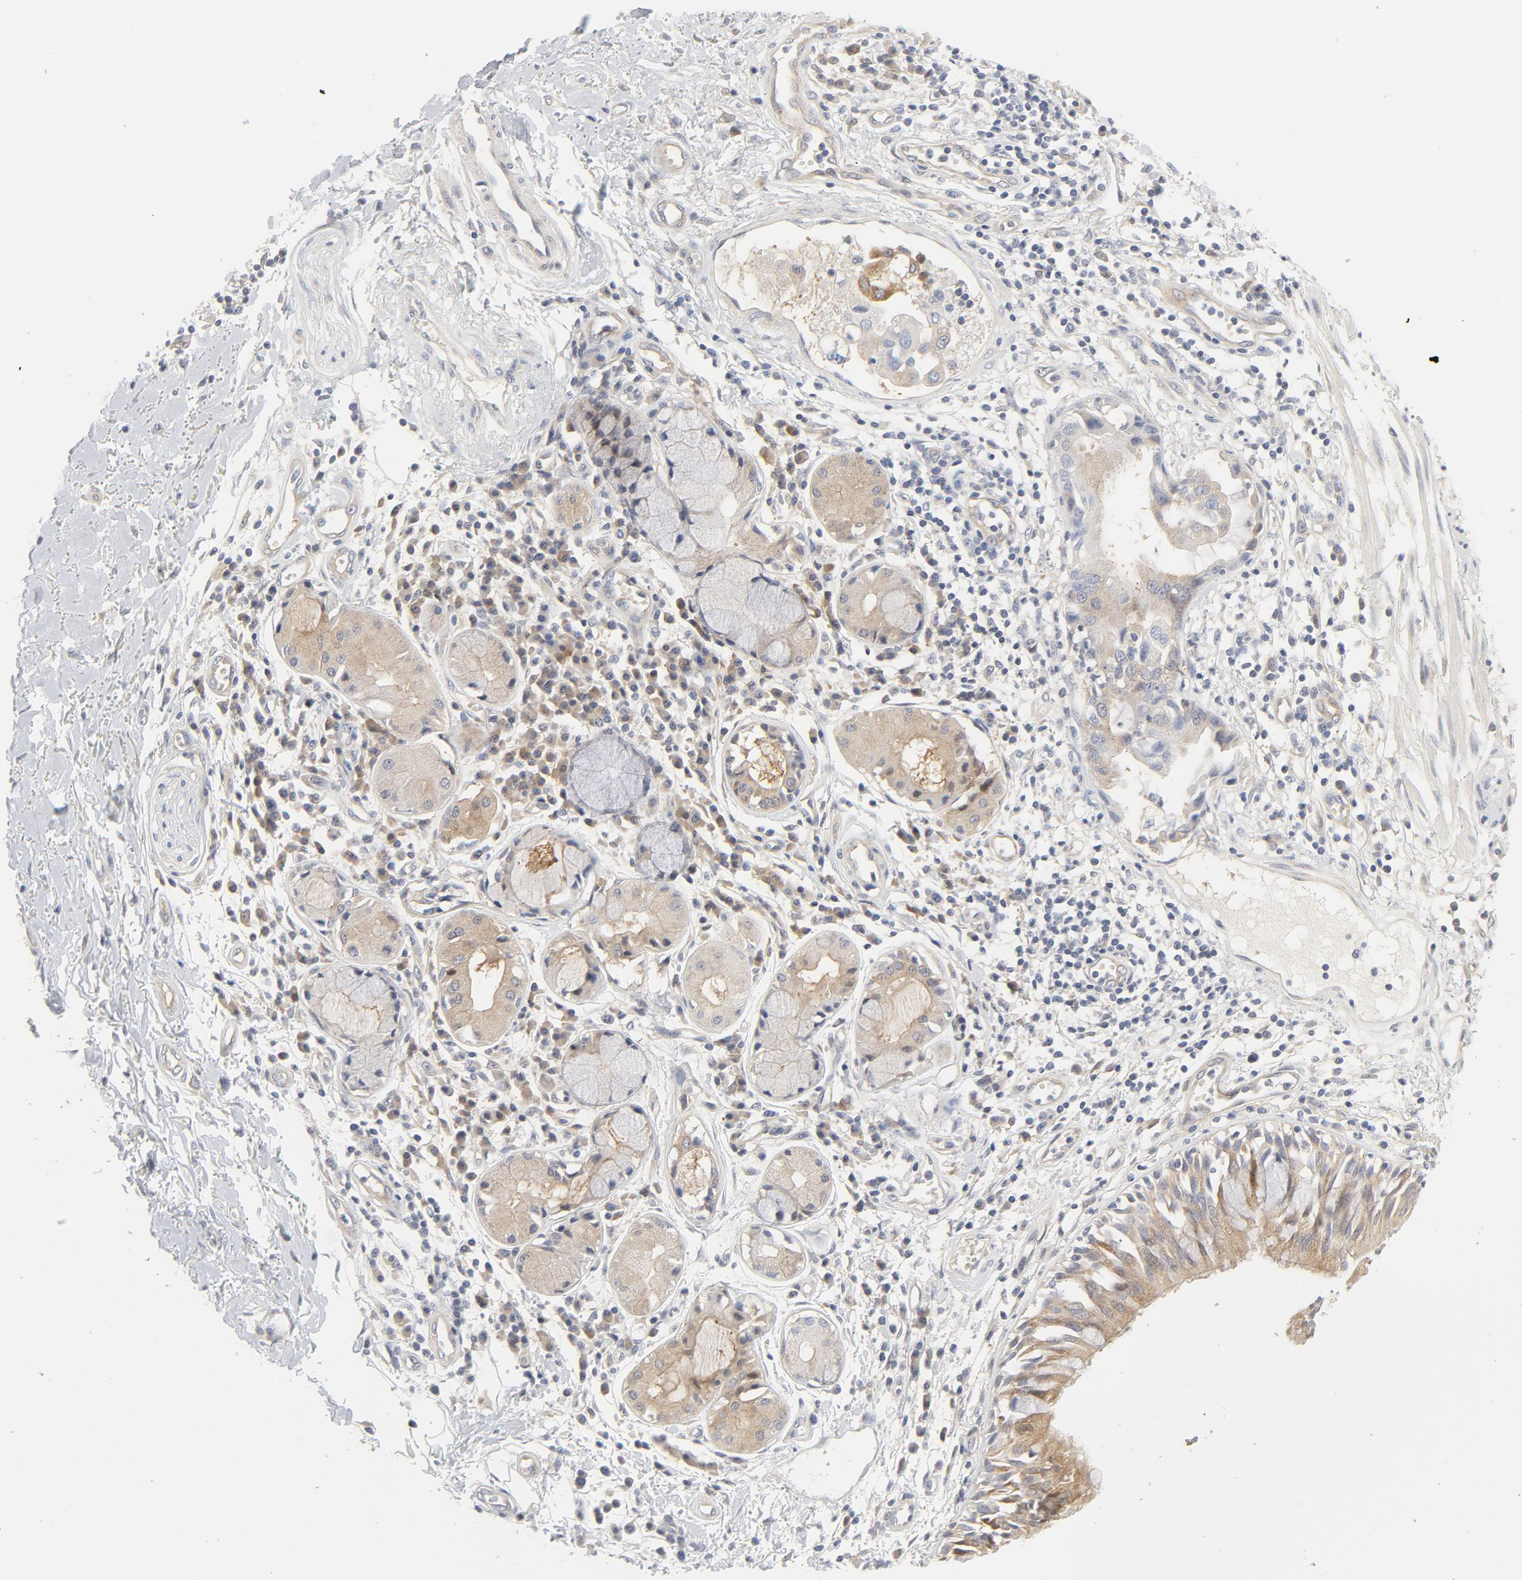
{"staining": {"intensity": "negative", "quantity": "none", "location": "none"}, "tissue": "adipose tissue", "cell_type": "Adipocytes", "image_type": "normal", "snomed": [{"axis": "morphology", "description": "Normal tissue, NOS"}, {"axis": "morphology", "description": "Adenocarcinoma, NOS"}, {"axis": "topography", "description": "Cartilage tissue"}, {"axis": "topography", "description": "Bronchus"}, {"axis": "topography", "description": "Lung"}], "caption": "Immunohistochemistry of unremarkable human adipose tissue exhibits no staining in adipocytes.", "gene": "BAD", "patient": {"sex": "female", "age": 67}}